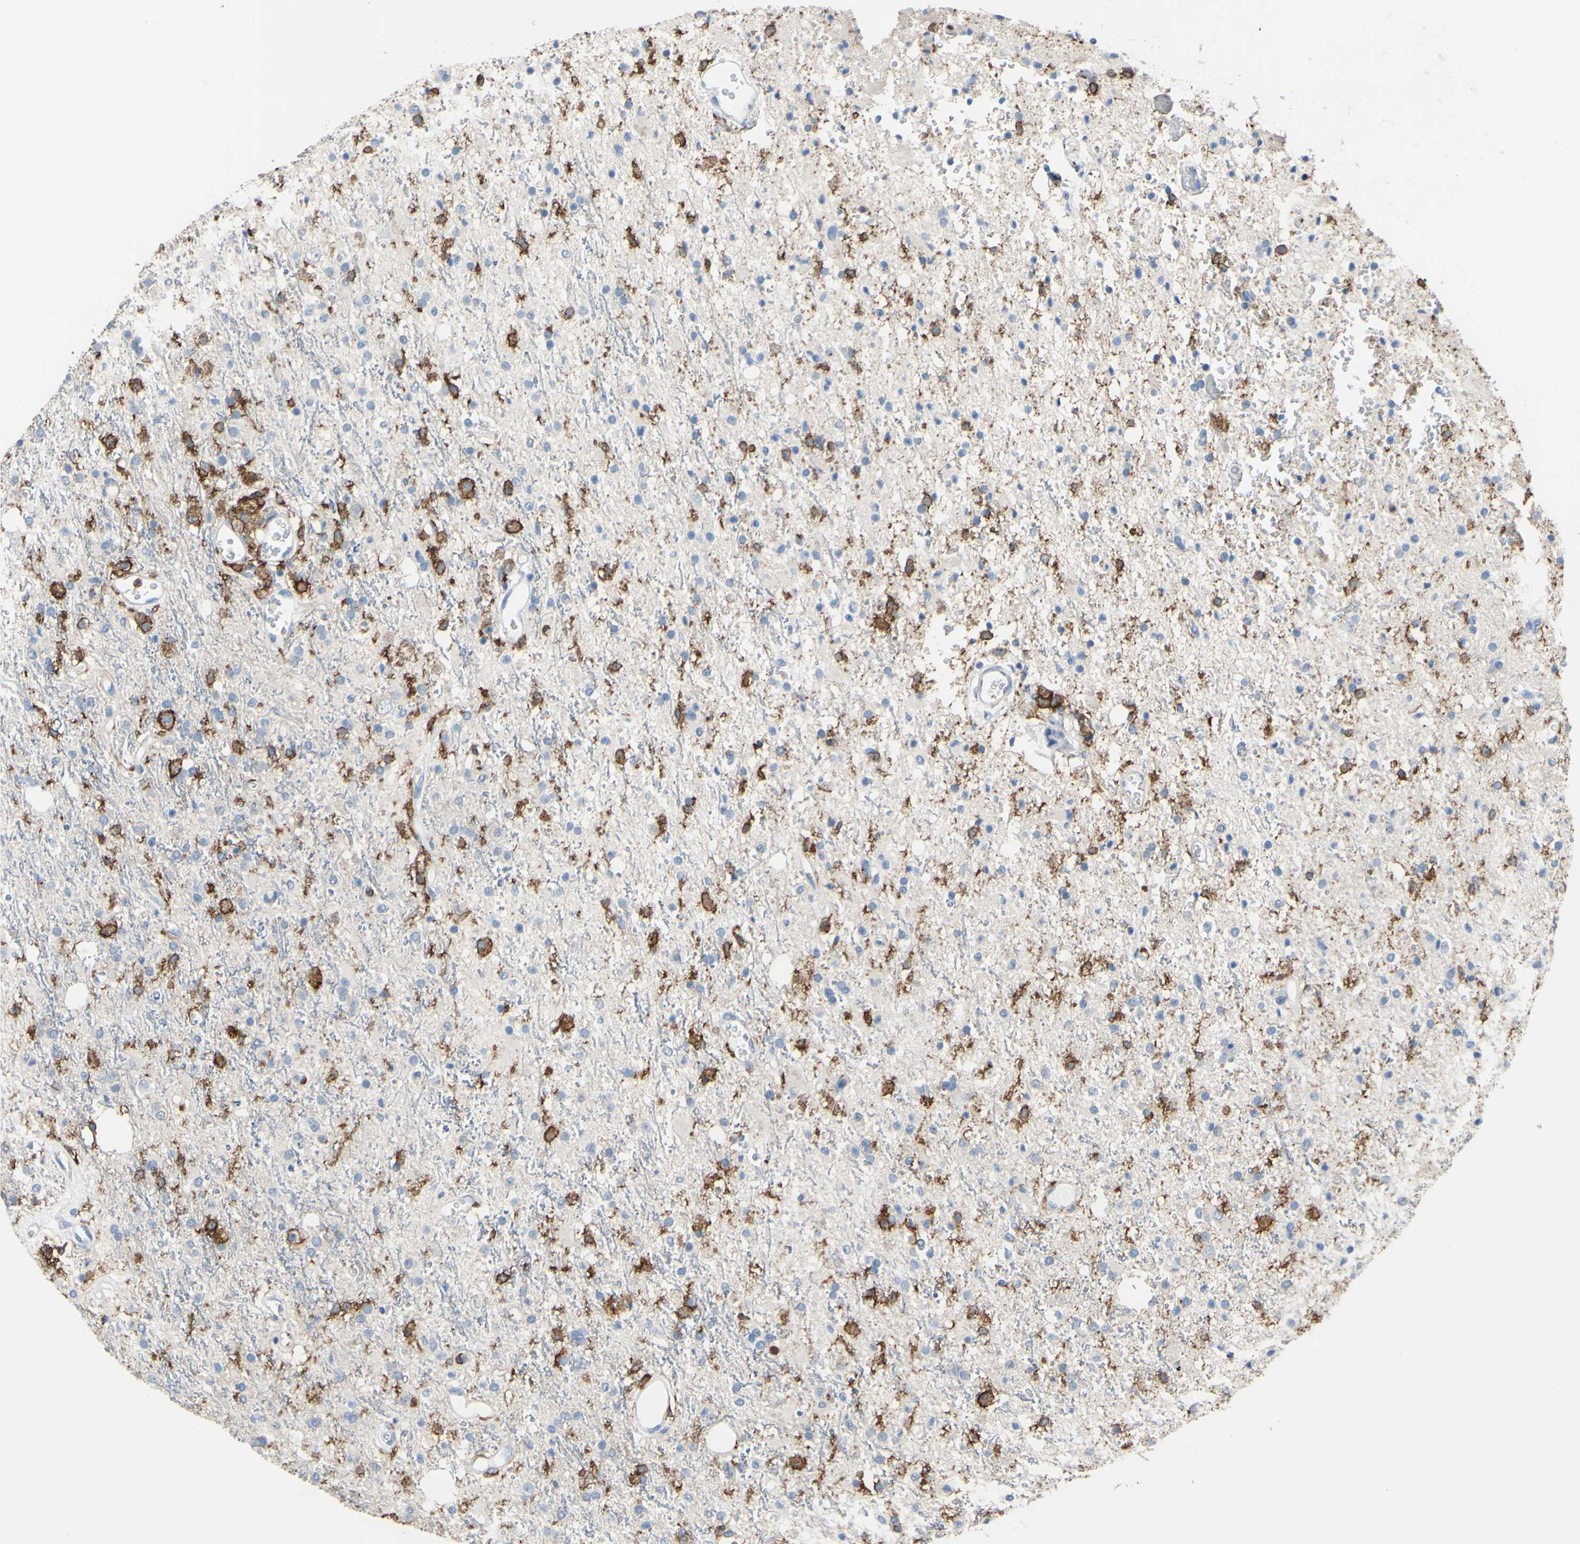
{"staining": {"intensity": "negative", "quantity": "none", "location": "none"}, "tissue": "glioma", "cell_type": "Tumor cells", "image_type": "cancer", "snomed": [{"axis": "morphology", "description": "Glioma, malignant, High grade"}, {"axis": "topography", "description": "Brain"}], "caption": "Malignant high-grade glioma stained for a protein using immunohistochemistry demonstrates no staining tumor cells.", "gene": "FCGR2A", "patient": {"sex": "male", "age": 47}}